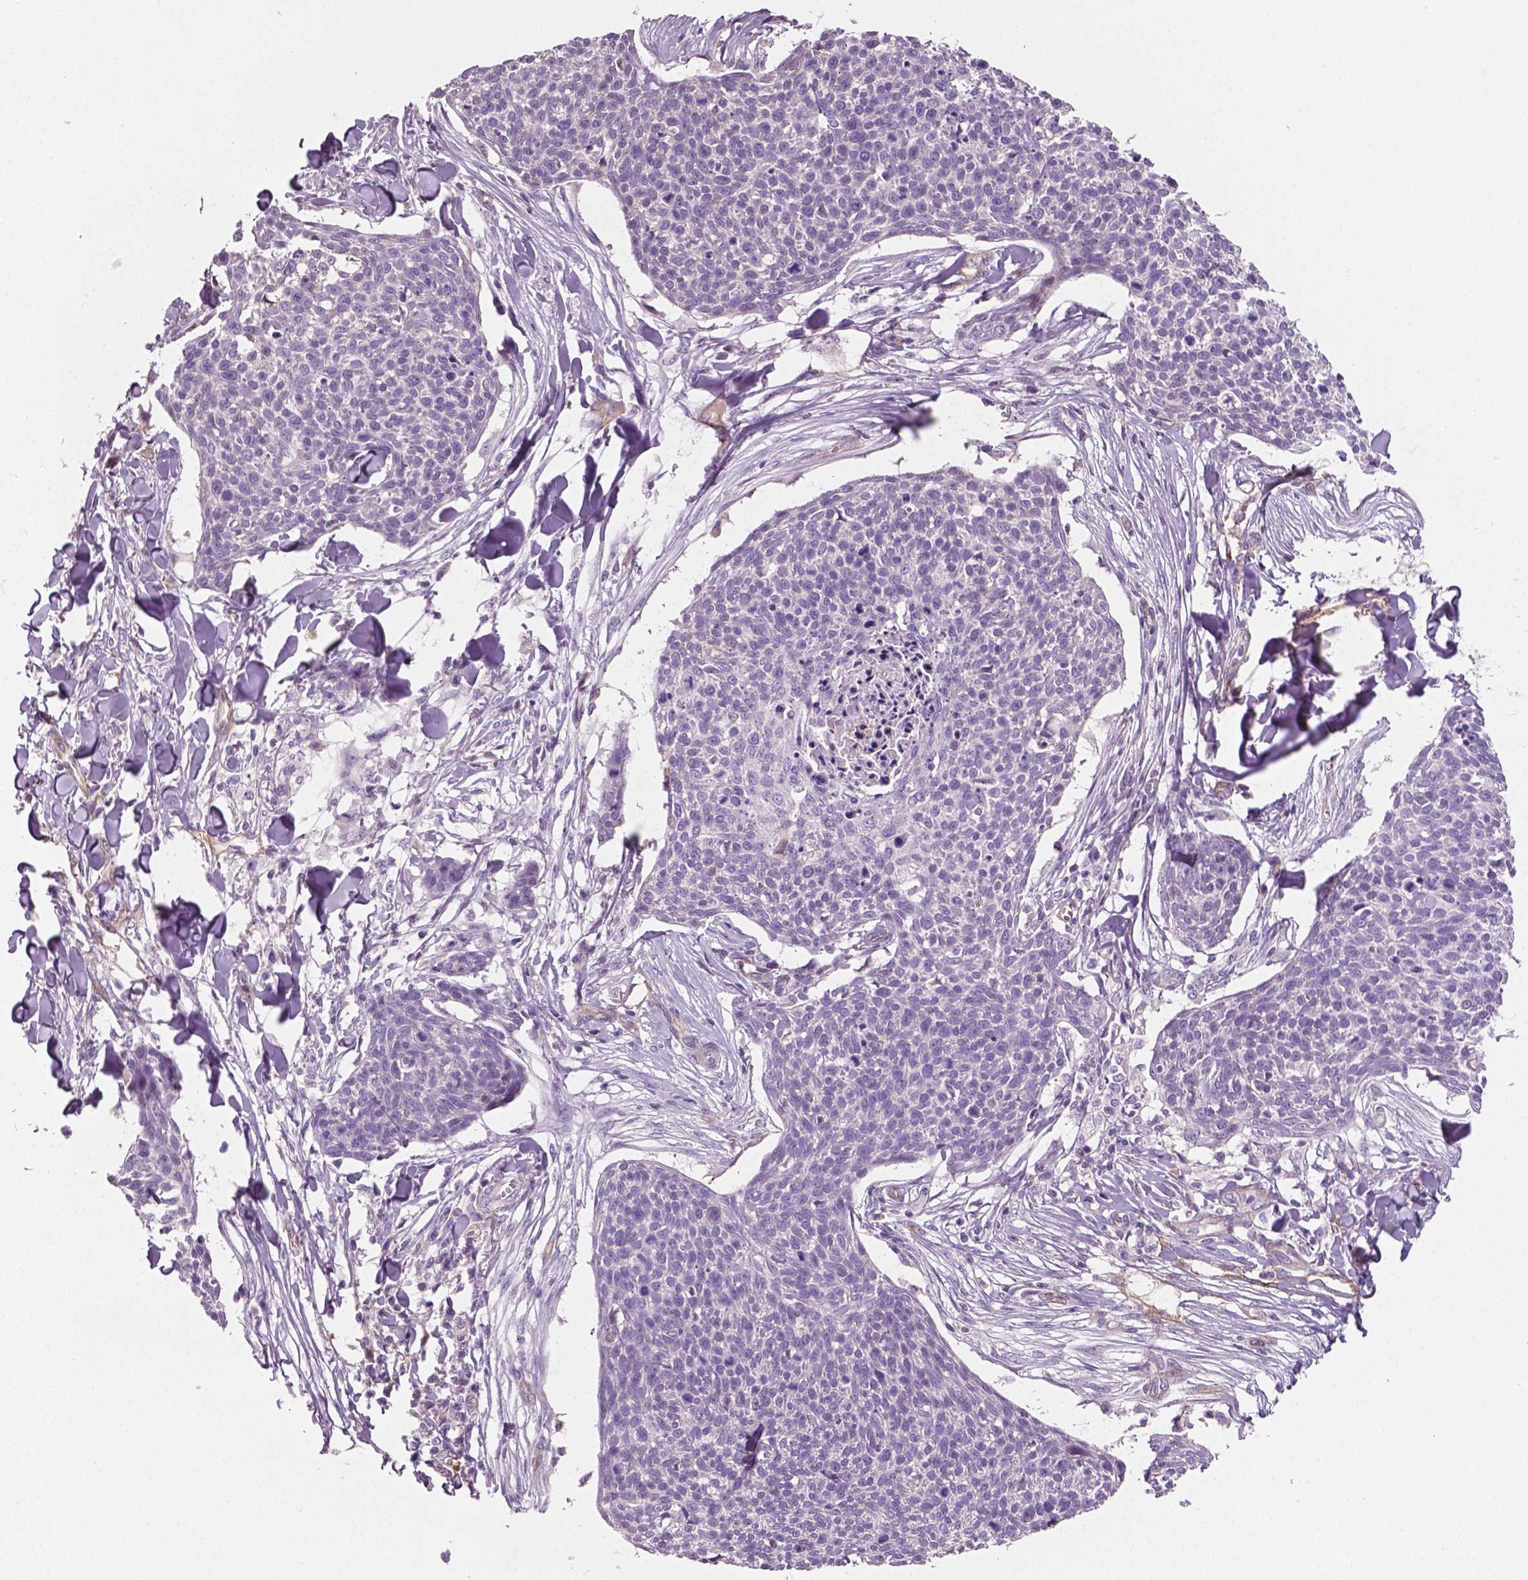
{"staining": {"intensity": "negative", "quantity": "none", "location": "none"}, "tissue": "skin cancer", "cell_type": "Tumor cells", "image_type": "cancer", "snomed": [{"axis": "morphology", "description": "Squamous cell carcinoma, NOS"}, {"axis": "topography", "description": "Skin"}, {"axis": "topography", "description": "Vulva"}], "caption": "Human skin cancer stained for a protein using immunohistochemistry (IHC) displays no staining in tumor cells.", "gene": "PTX3", "patient": {"sex": "female", "age": 75}}